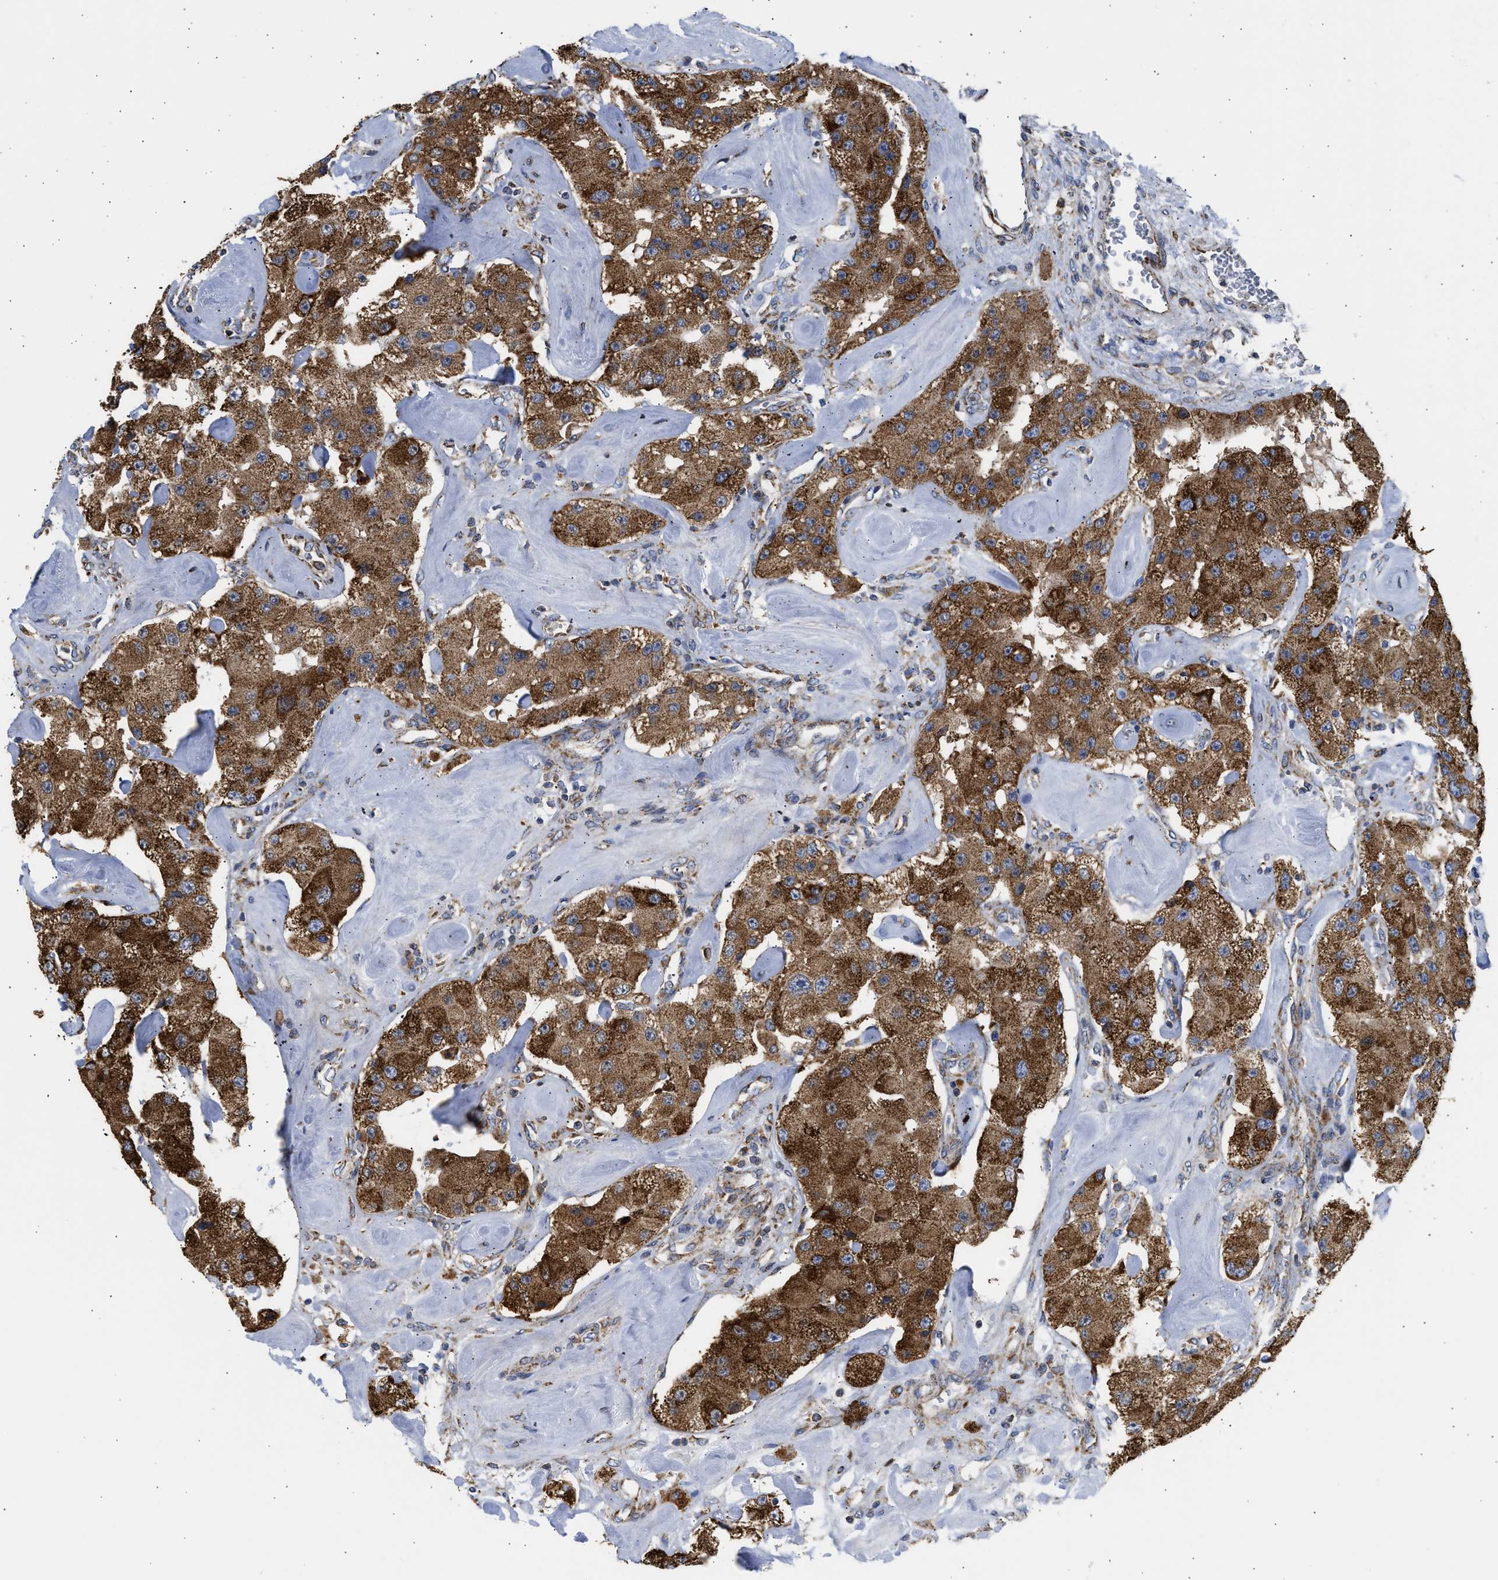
{"staining": {"intensity": "strong", "quantity": ">75%", "location": "cytoplasmic/membranous"}, "tissue": "carcinoid", "cell_type": "Tumor cells", "image_type": "cancer", "snomed": [{"axis": "morphology", "description": "Carcinoid, malignant, NOS"}, {"axis": "topography", "description": "Pancreas"}], "caption": "Brown immunohistochemical staining in carcinoid (malignant) reveals strong cytoplasmic/membranous expression in approximately >75% of tumor cells.", "gene": "CYCS", "patient": {"sex": "male", "age": 41}}